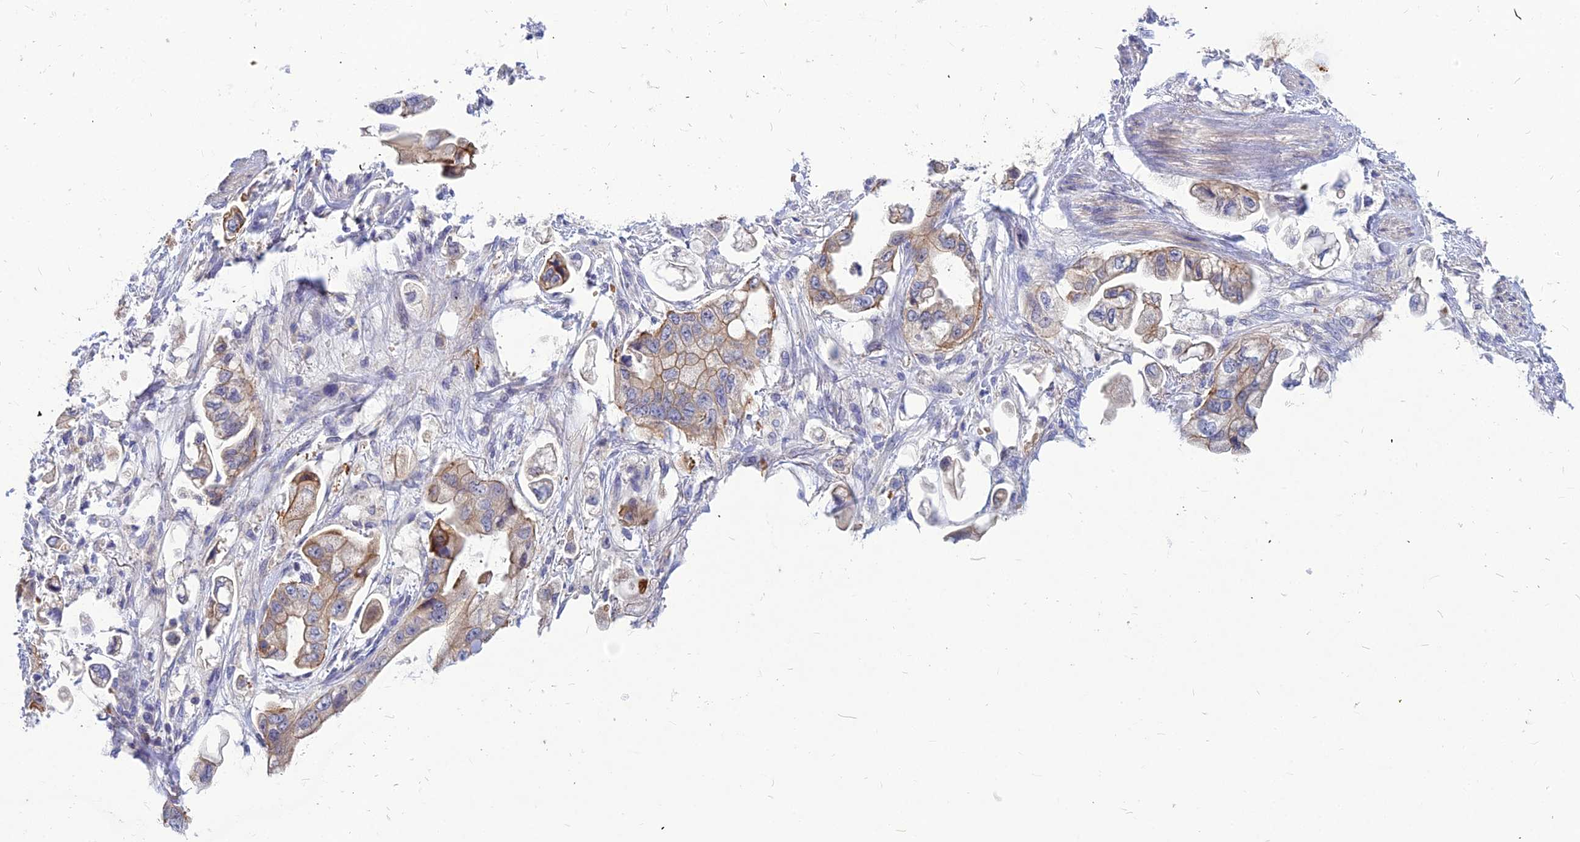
{"staining": {"intensity": "moderate", "quantity": "<25%", "location": "cytoplasmic/membranous"}, "tissue": "stomach cancer", "cell_type": "Tumor cells", "image_type": "cancer", "snomed": [{"axis": "morphology", "description": "Adenocarcinoma, NOS"}, {"axis": "topography", "description": "Stomach"}], "caption": "Stomach cancer stained with DAB IHC reveals low levels of moderate cytoplasmic/membranous staining in about <25% of tumor cells.", "gene": "DMRTA1", "patient": {"sex": "male", "age": 62}}